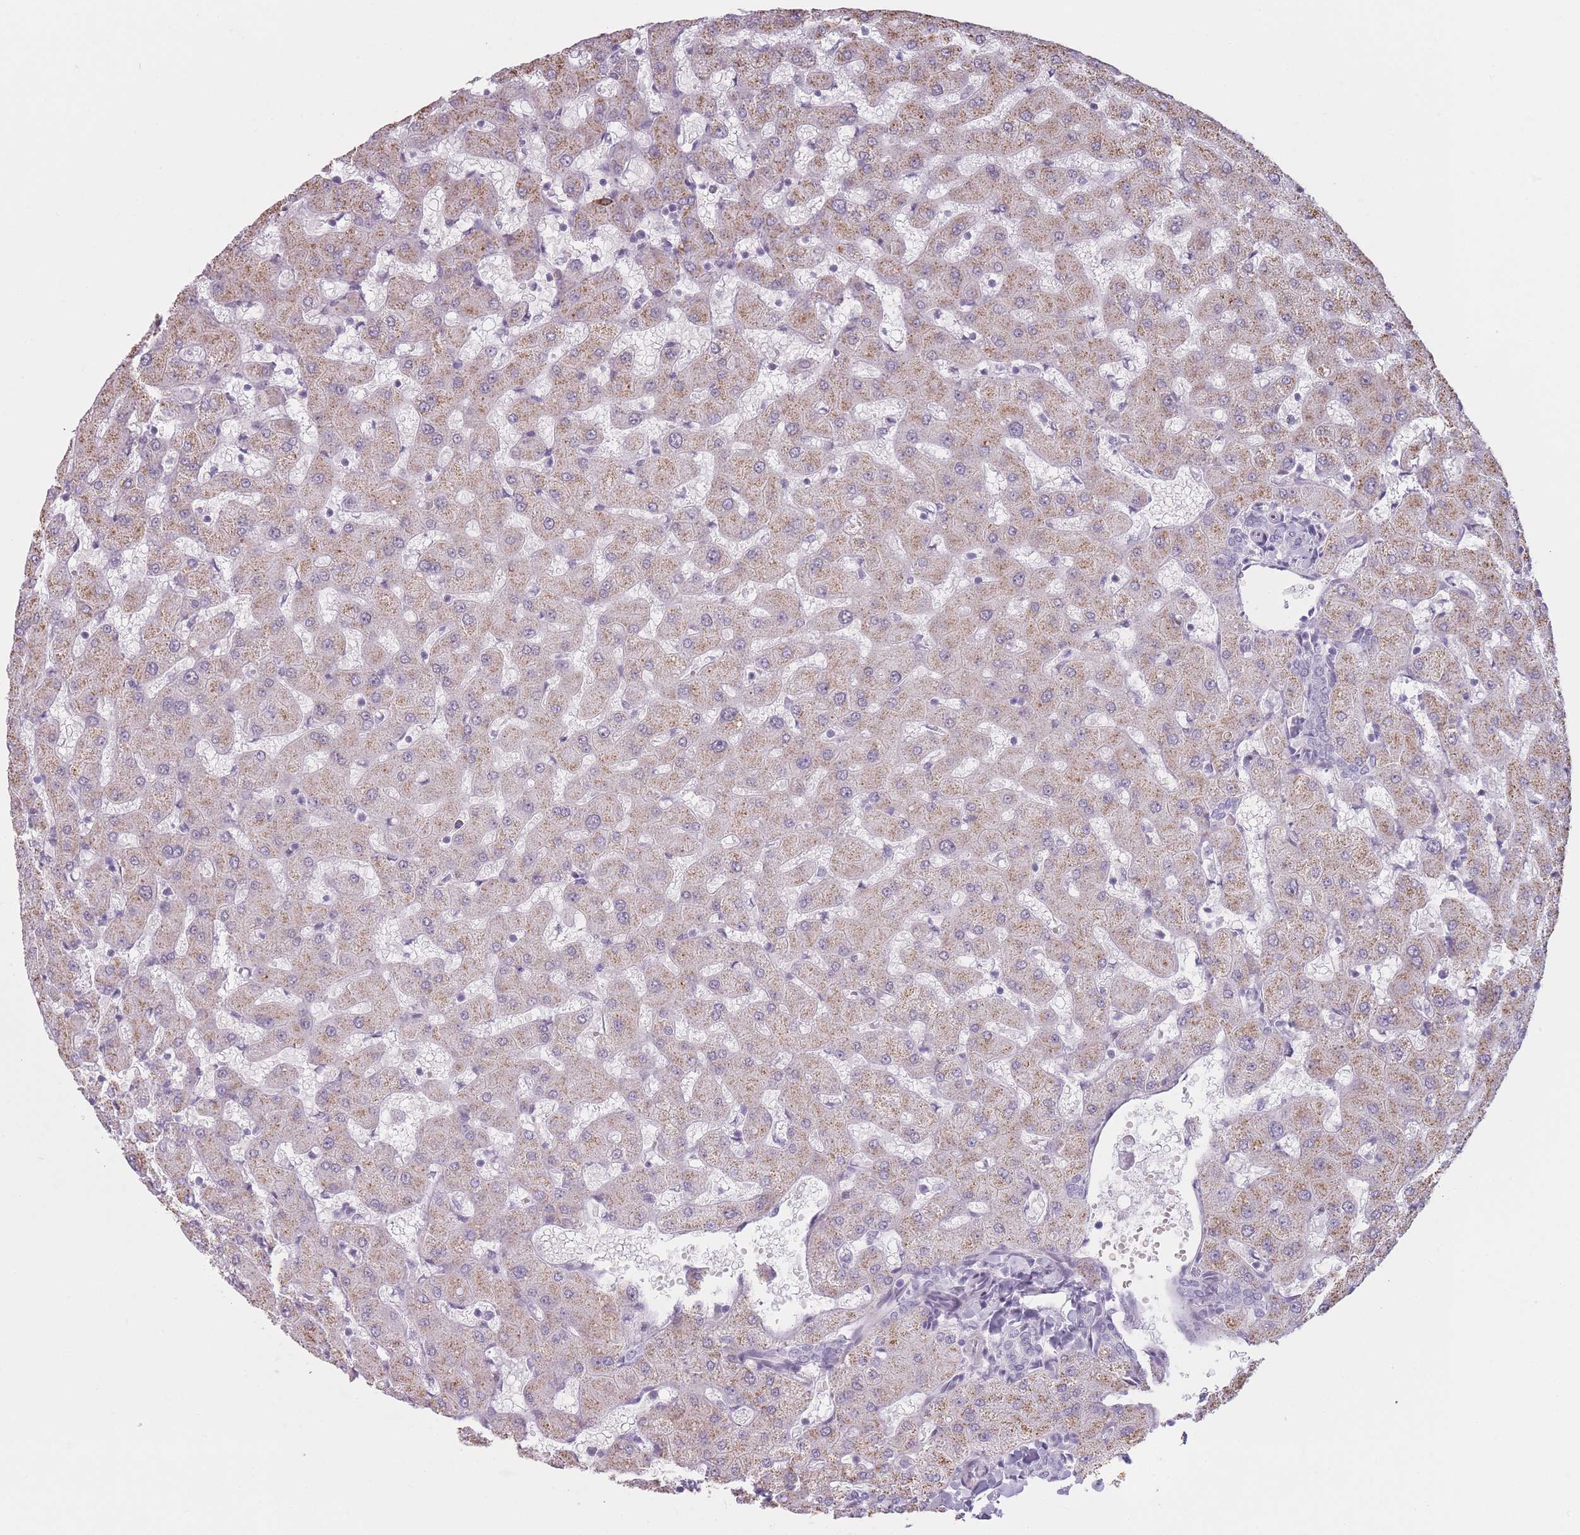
{"staining": {"intensity": "negative", "quantity": "none", "location": "none"}, "tissue": "liver", "cell_type": "Cholangiocytes", "image_type": "normal", "snomed": [{"axis": "morphology", "description": "Normal tissue, NOS"}, {"axis": "topography", "description": "Liver"}], "caption": "High magnification brightfield microscopy of unremarkable liver stained with DAB (brown) and counterstained with hematoxylin (blue): cholangiocytes show no significant expression. (Immunohistochemistry (ihc), brightfield microscopy, high magnification).", "gene": "PLEKHG2", "patient": {"sex": "female", "age": 63}}